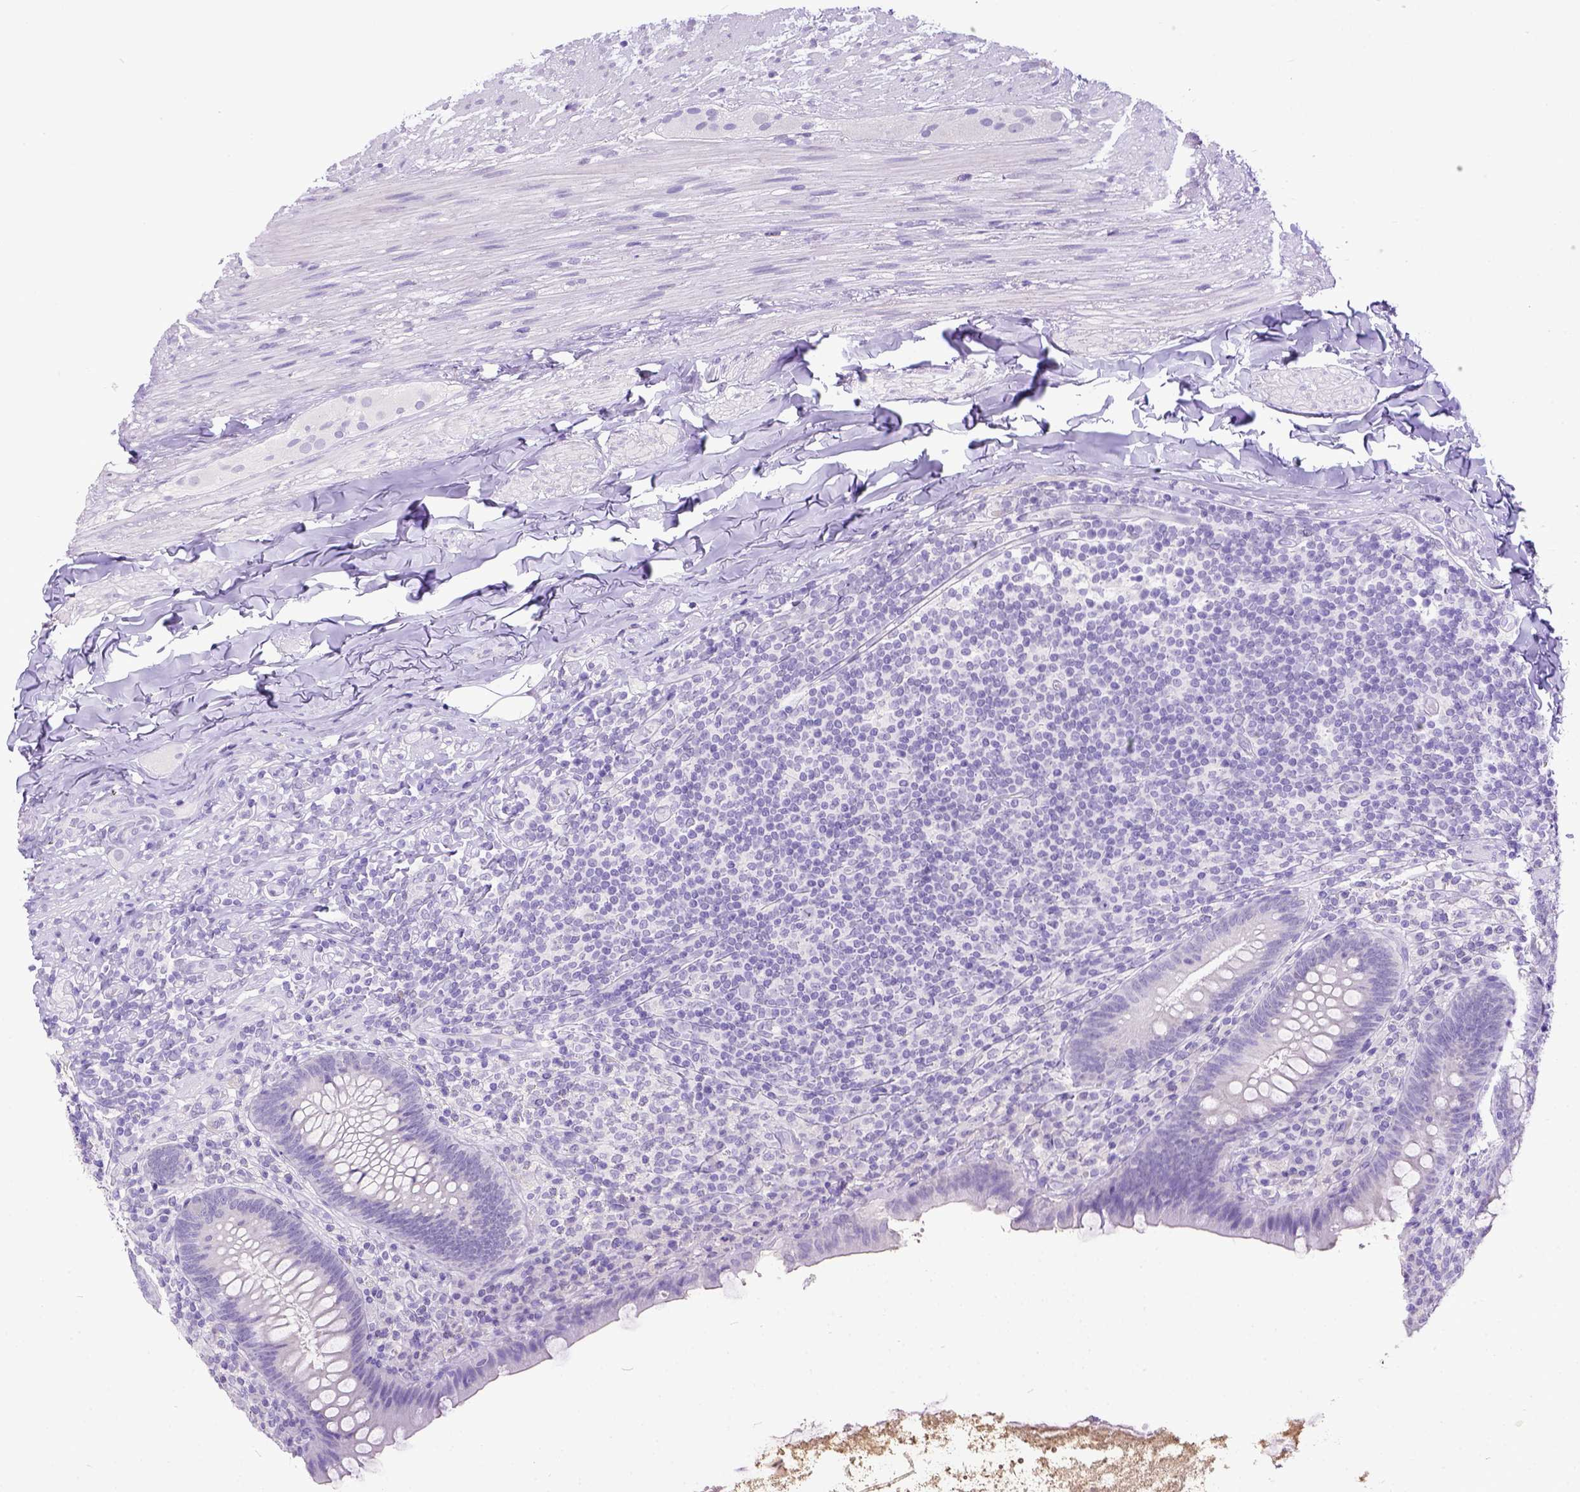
{"staining": {"intensity": "negative", "quantity": "none", "location": "none"}, "tissue": "appendix", "cell_type": "Glandular cells", "image_type": "normal", "snomed": [{"axis": "morphology", "description": "Normal tissue, NOS"}, {"axis": "topography", "description": "Appendix"}], "caption": "A high-resolution micrograph shows IHC staining of benign appendix, which reveals no significant staining in glandular cells. (Stains: DAB (3,3'-diaminobenzidine) immunohistochemistry (IHC) with hematoxylin counter stain, Microscopy: brightfield microscopy at high magnification).", "gene": "ESR1", "patient": {"sex": "male", "age": 47}}